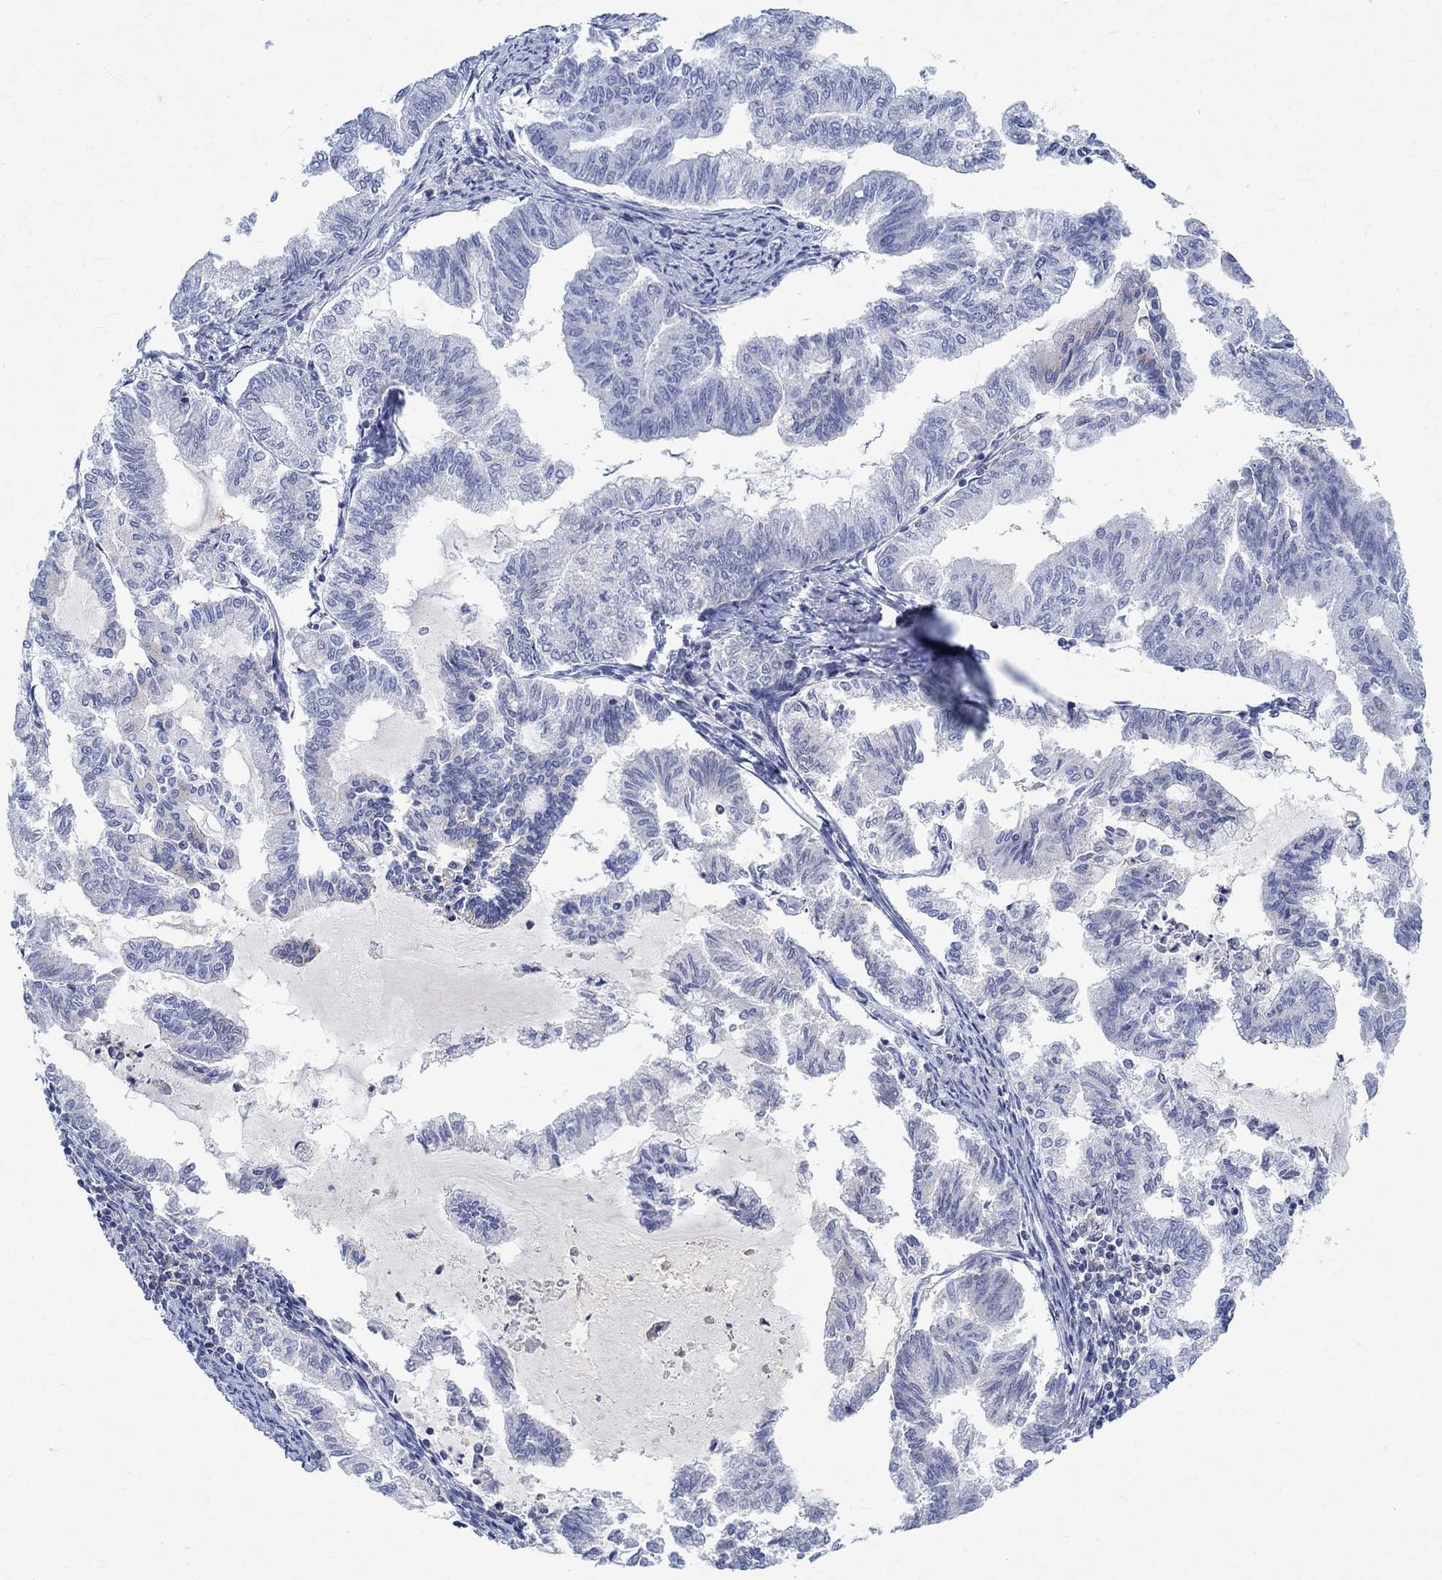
{"staining": {"intensity": "negative", "quantity": "none", "location": "none"}, "tissue": "endometrial cancer", "cell_type": "Tumor cells", "image_type": "cancer", "snomed": [{"axis": "morphology", "description": "Adenocarcinoma, NOS"}, {"axis": "topography", "description": "Endometrium"}], "caption": "Adenocarcinoma (endometrial) was stained to show a protein in brown. There is no significant positivity in tumor cells.", "gene": "NAV3", "patient": {"sex": "female", "age": 79}}